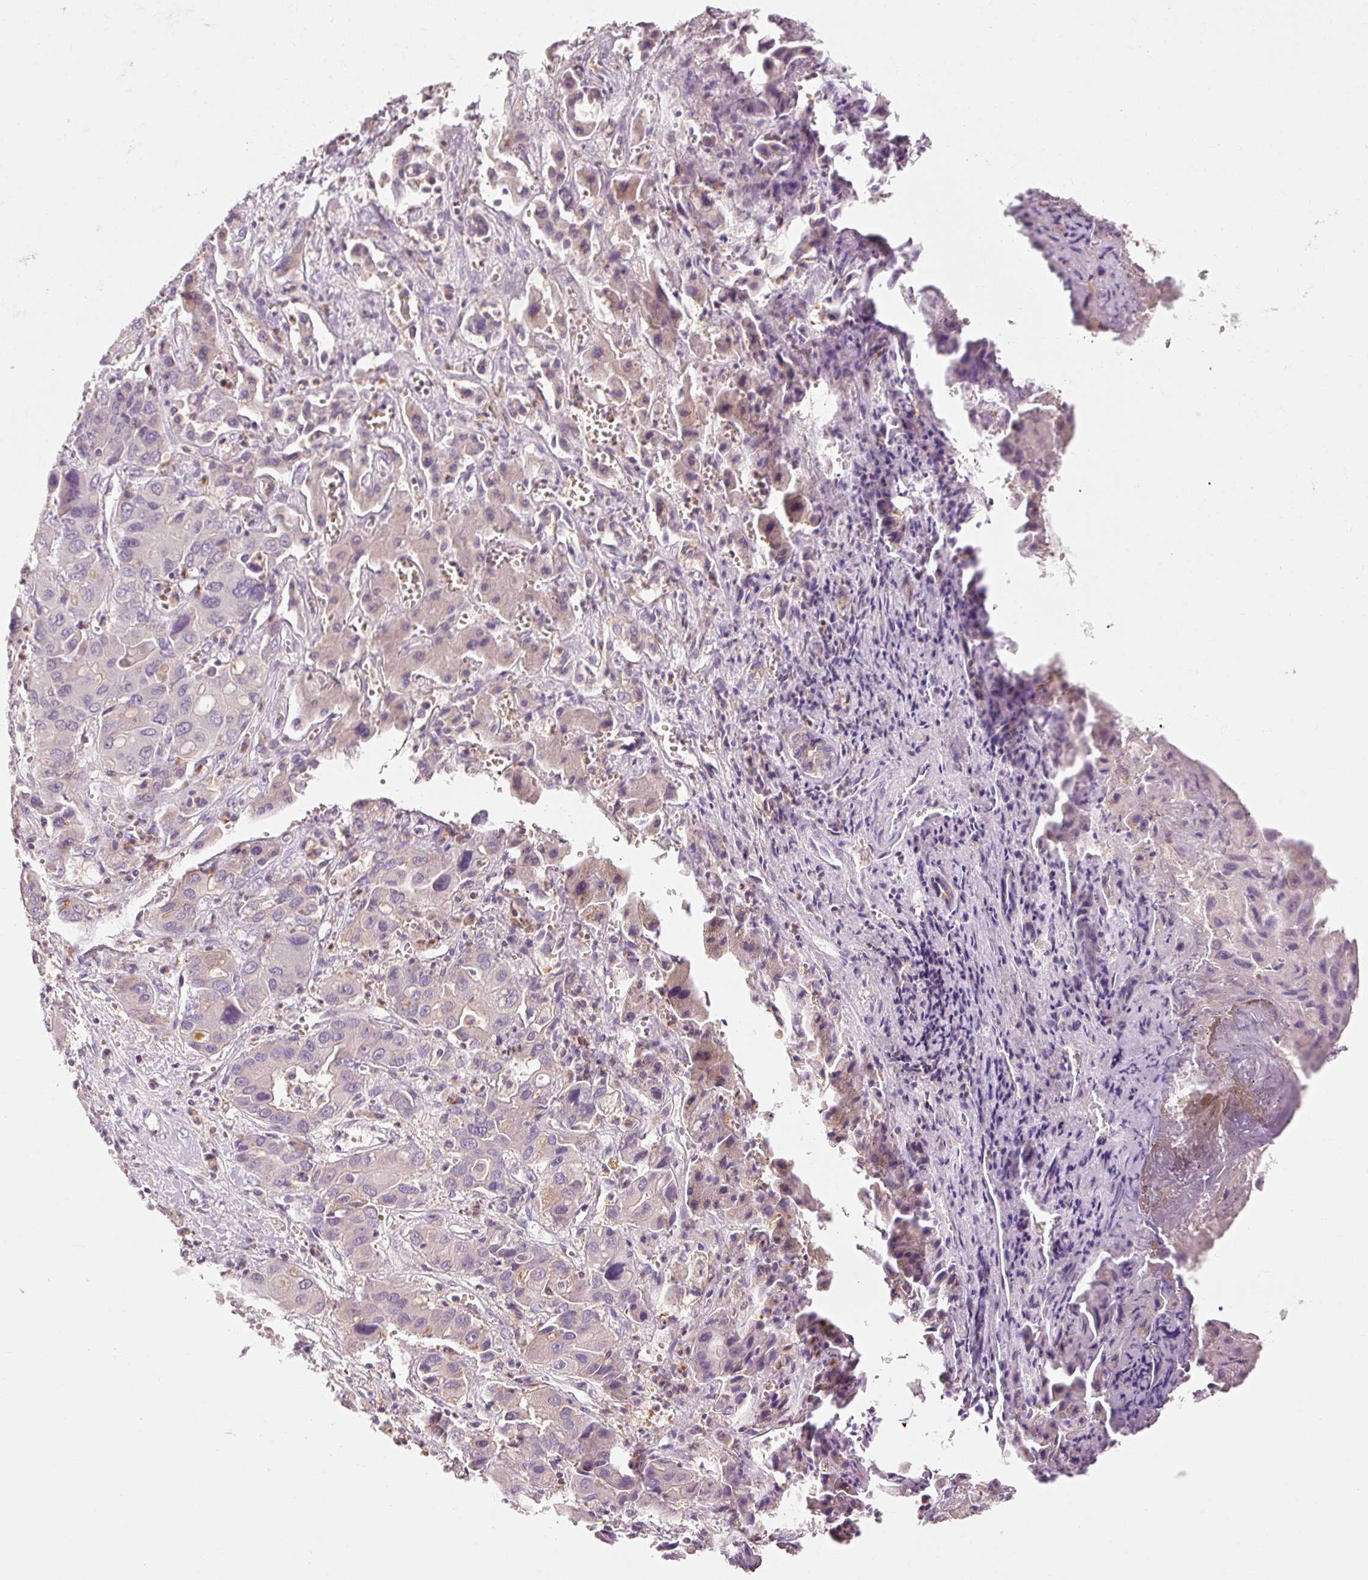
{"staining": {"intensity": "negative", "quantity": "none", "location": "none"}, "tissue": "liver cancer", "cell_type": "Tumor cells", "image_type": "cancer", "snomed": [{"axis": "morphology", "description": "Cholangiocarcinoma"}, {"axis": "topography", "description": "Liver"}], "caption": "This is a histopathology image of IHC staining of liver cancer (cholangiocarcinoma), which shows no expression in tumor cells. (Stains: DAB IHC with hematoxylin counter stain, Microscopy: brightfield microscopy at high magnification).", "gene": "OR8K1", "patient": {"sex": "male", "age": 67}}